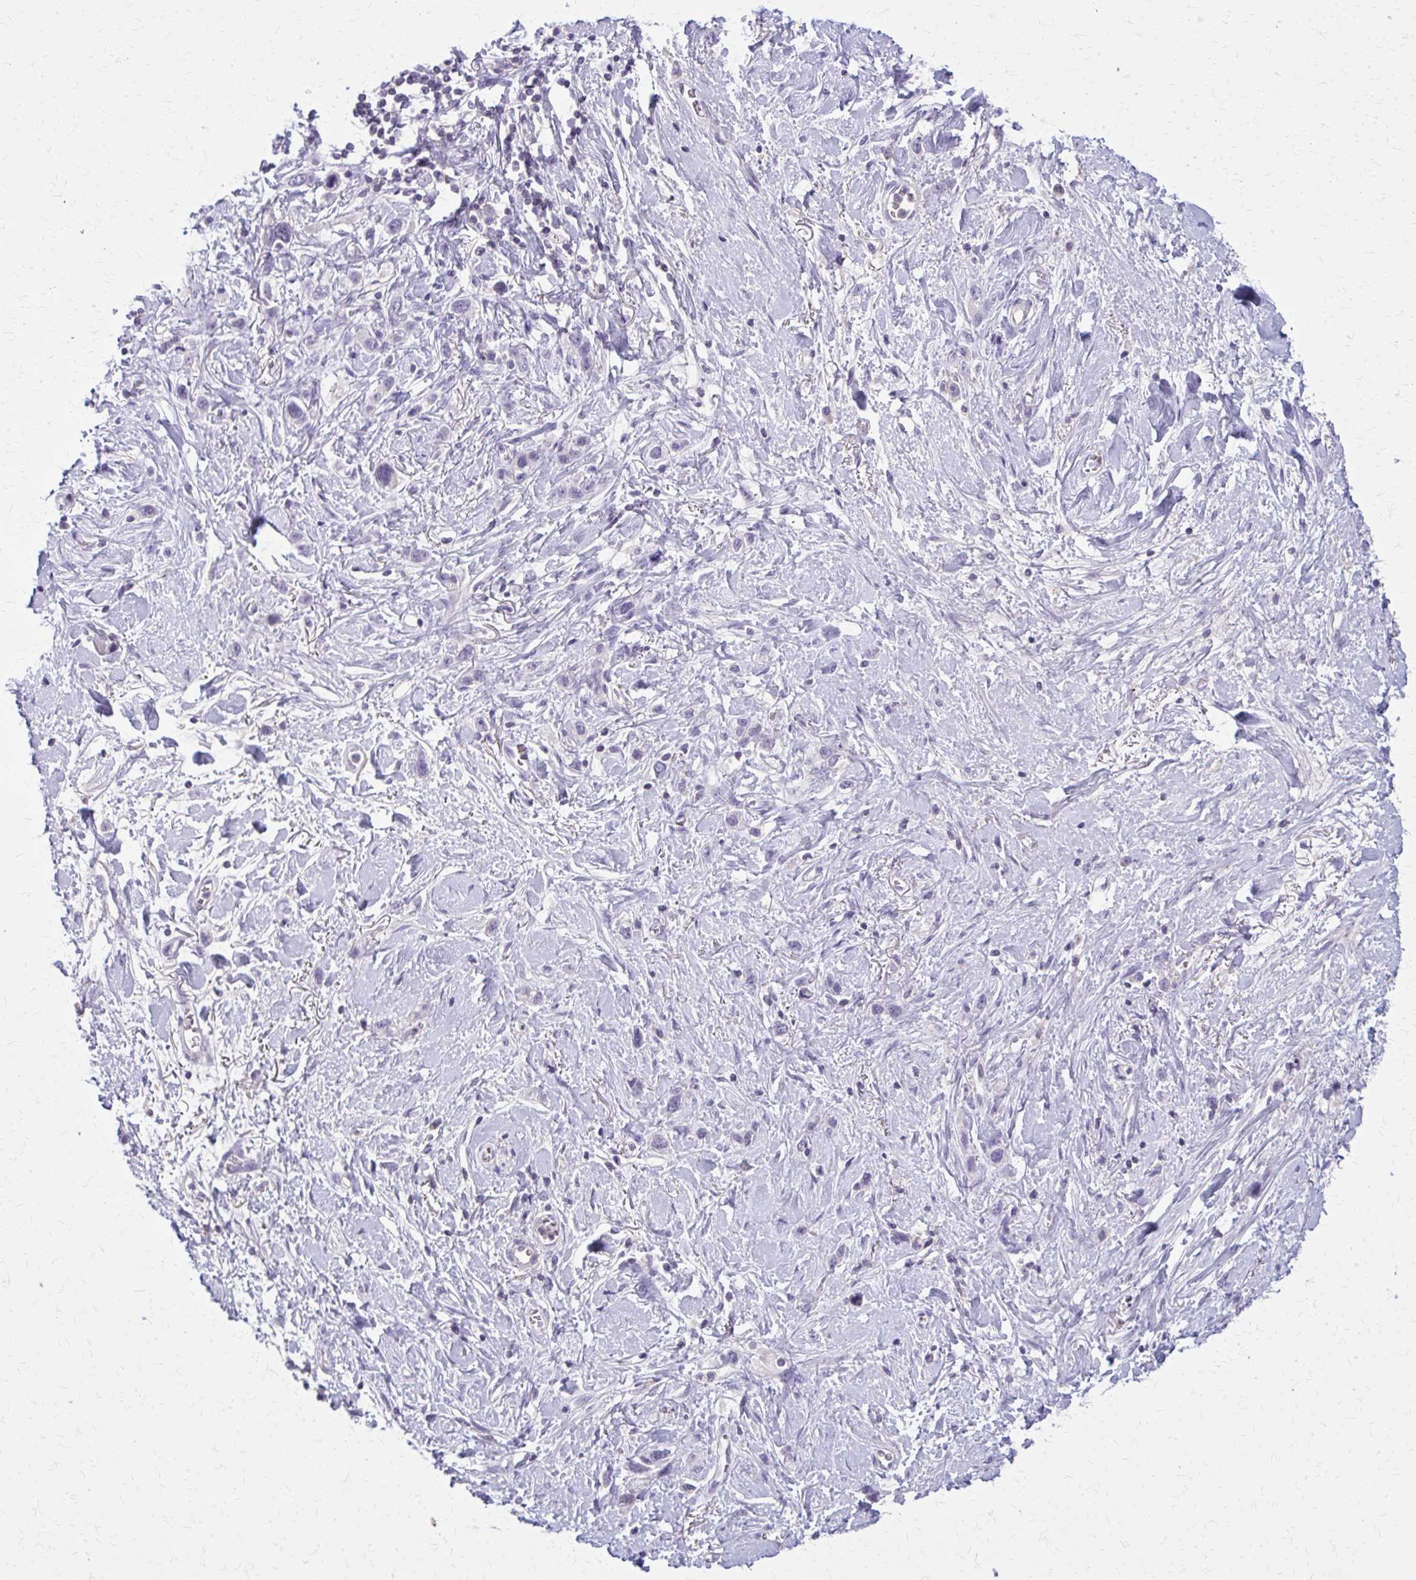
{"staining": {"intensity": "negative", "quantity": "none", "location": "none"}, "tissue": "stomach cancer", "cell_type": "Tumor cells", "image_type": "cancer", "snomed": [{"axis": "morphology", "description": "Adenocarcinoma, NOS"}, {"axis": "topography", "description": "Stomach"}], "caption": "The histopathology image displays no significant expression in tumor cells of adenocarcinoma (stomach).", "gene": "OR4A47", "patient": {"sex": "female", "age": 65}}